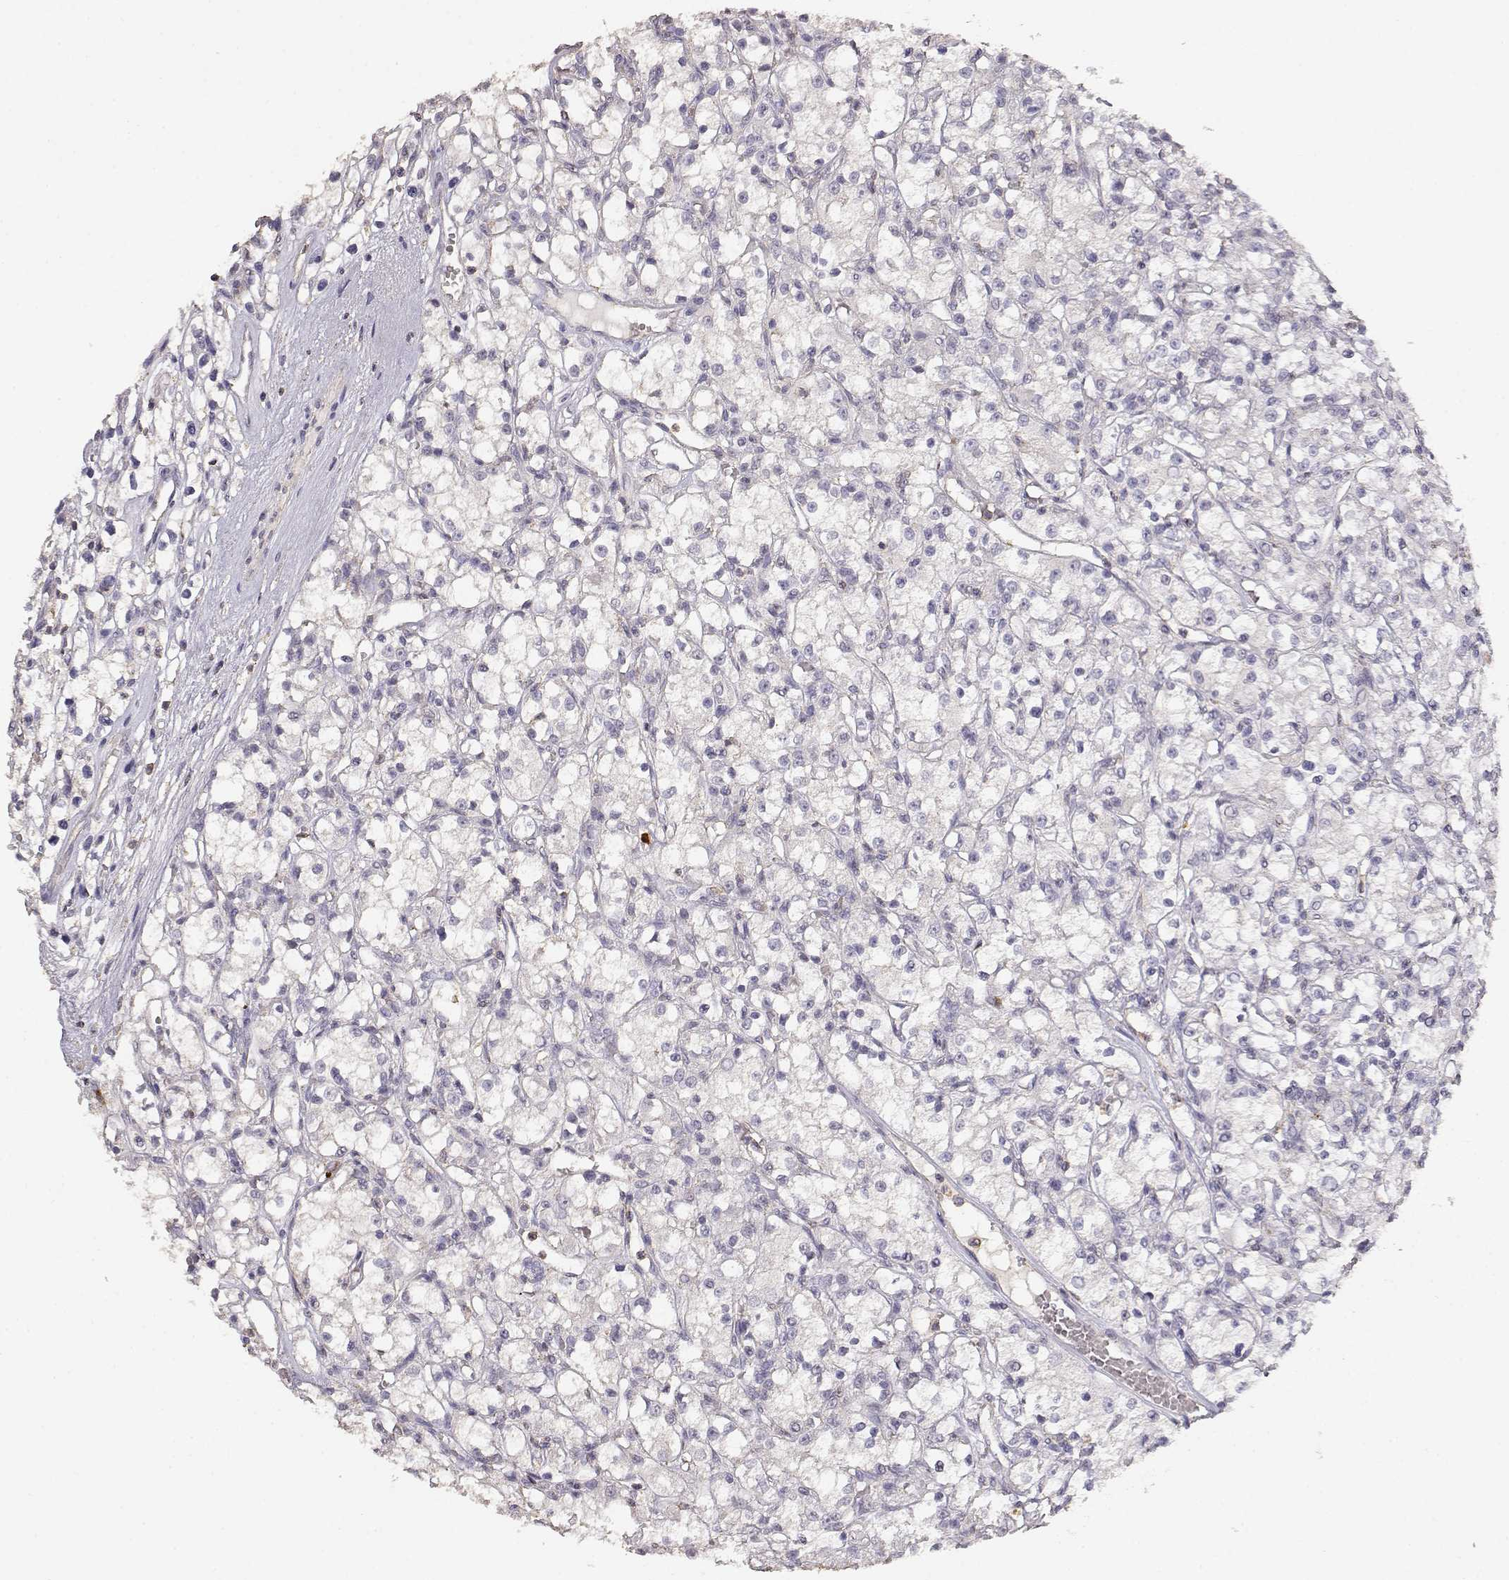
{"staining": {"intensity": "negative", "quantity": "none", "location": "none"}, "tissue": "renal cancer", "cell_type": "Tumor cells", "image_type": "cancer", "snomed": [{"axis": "morphology", "description": "Adenocarcinoma, NOS"}, {"axis": "topography", "description": "Kidney"}], "caption": "This is a image of immunohistochemistry staining of renal adenocarcinoma, which shows no staining in tumor cells.", "gene": "TNFRSF10C", "patient": {"sex": "female", "age": 59}}